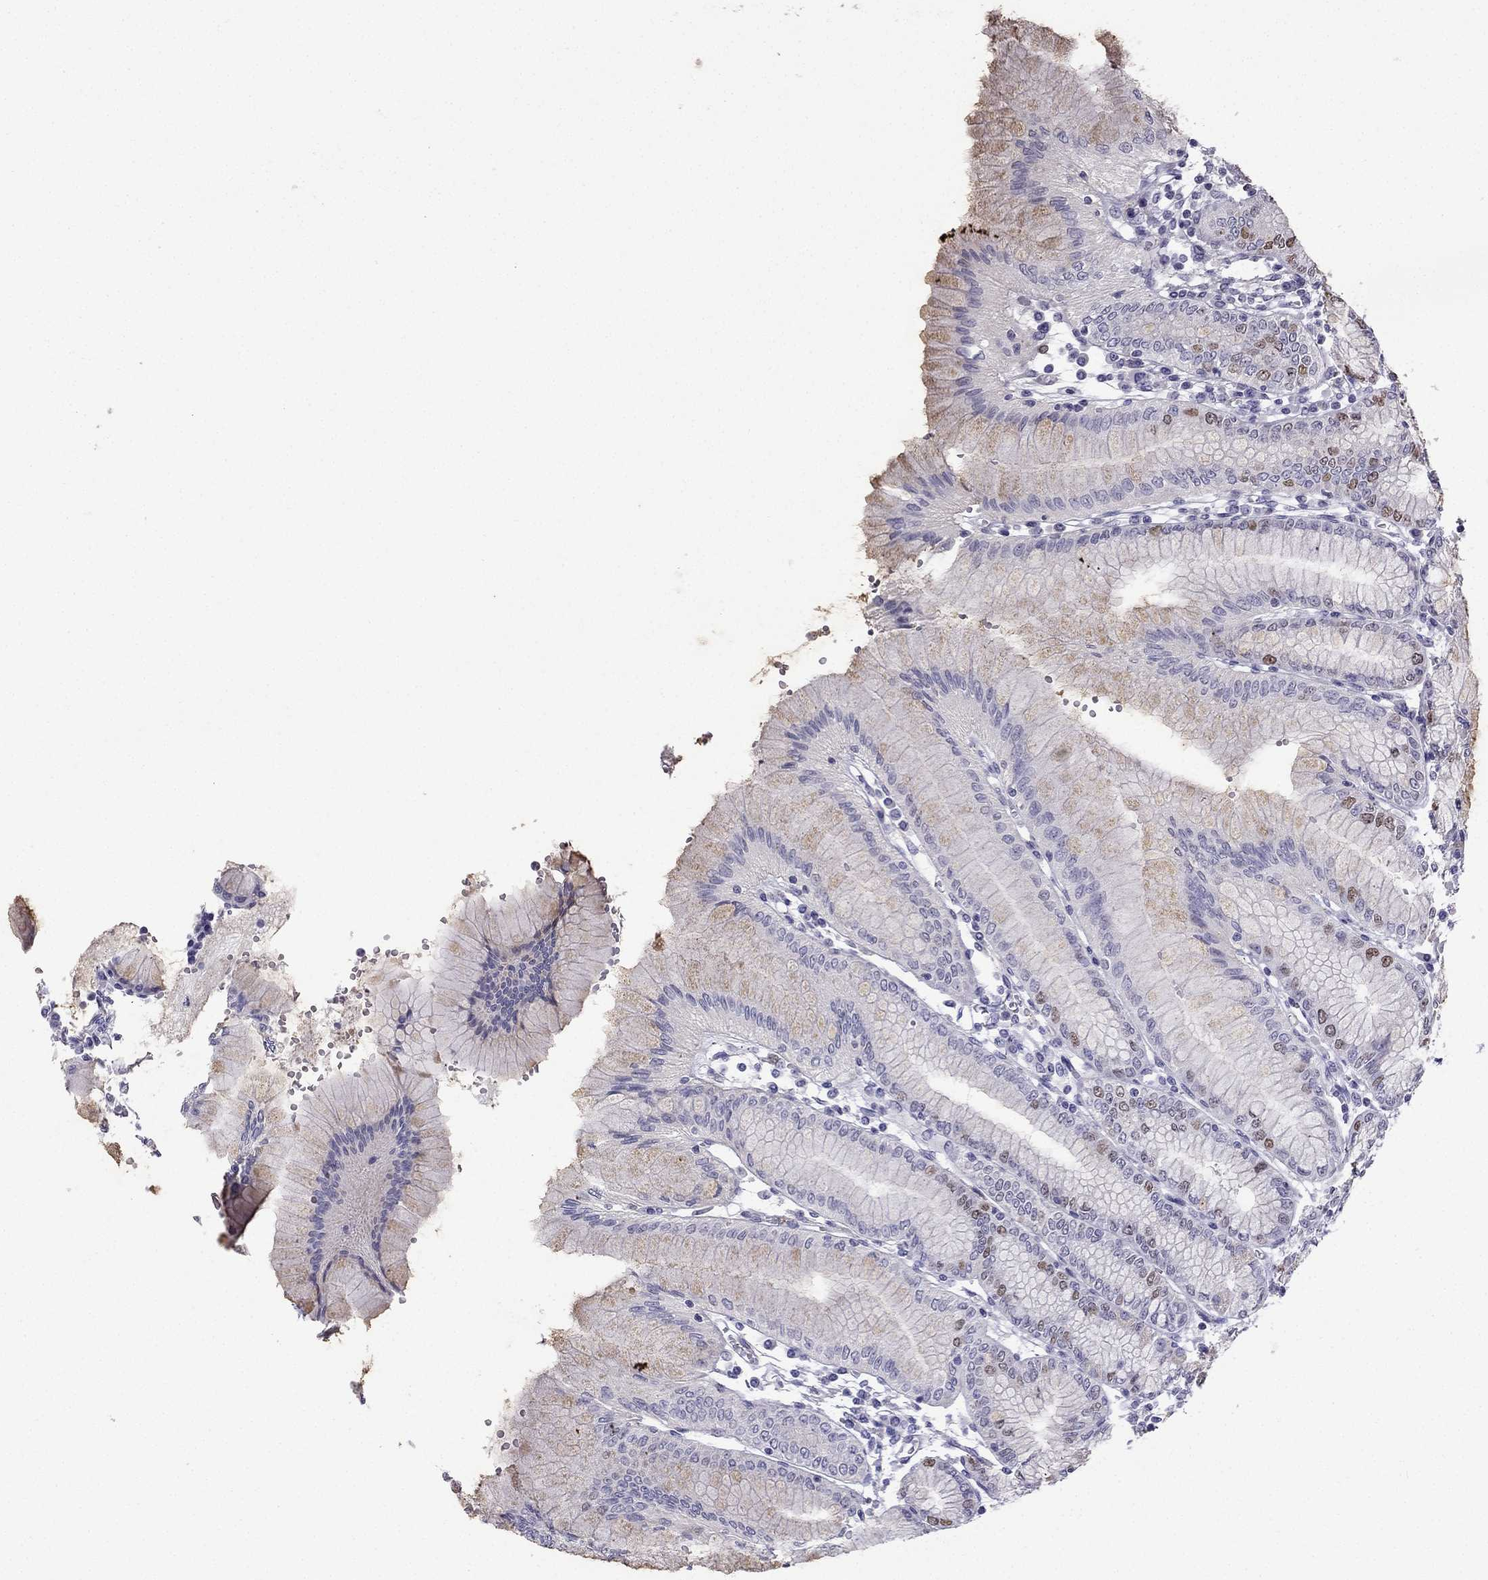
{"staining": {"intensity": "moderate", "quantity": "<25%", "location": "cytoplasmic/membranous"}, "tissue": "stomach", "cell_type": "Glandular cells", "image_type": "normal", "snomed": [{"axis": "morphology", "description": "Normal tissue, NOS"}, {"axis": "topography", "description": "Skeletal muscle"}, {"axis": "topography", "description": "Stomach"}], "caption": "The photomicrograph exhibits immunohistochemical staining of unremarkable stomach. There is moderate cytoplasmic/membranous staining is present in about <25% of glandular cells.", "gene": "UHRF1", "patient": {"sex": "female", "age": 57}}